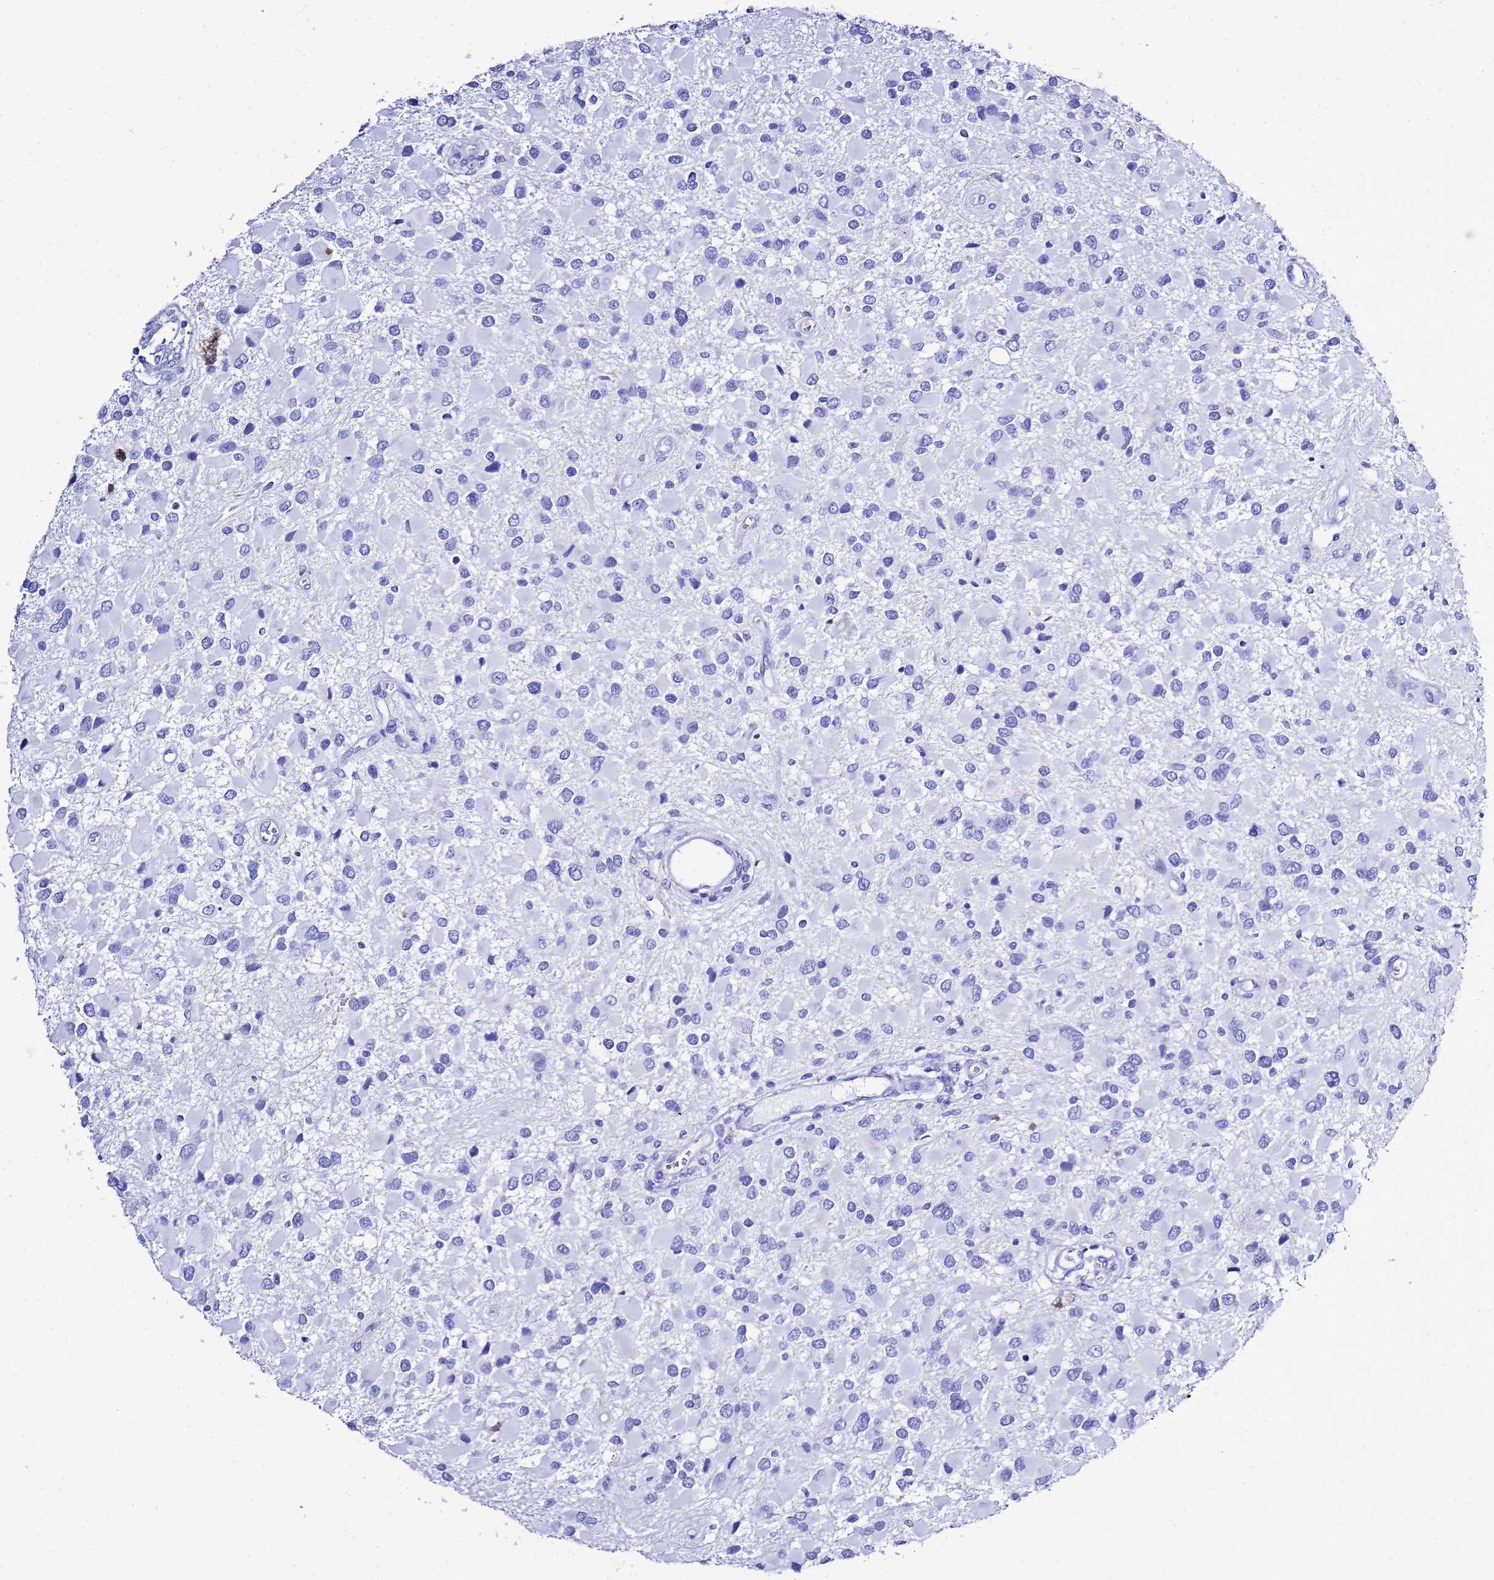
{"staining": {"intensity": "negative", "quantity": "none", "location": "none"}, "tissue": "glioma", "cell_type": "Tumor cells", "image_type": "cancer", "snomed": [{"axis": "morphology", "description": "Glioma, malignant, High grade"}, {"axis": "topography", "description": "Brain"}], "caption": "Tumor cells are negative for brown protein staining in high-grade glioma (malignant).", "gene": "LIPF", "patient": {"sex": "male", "age": 53}}